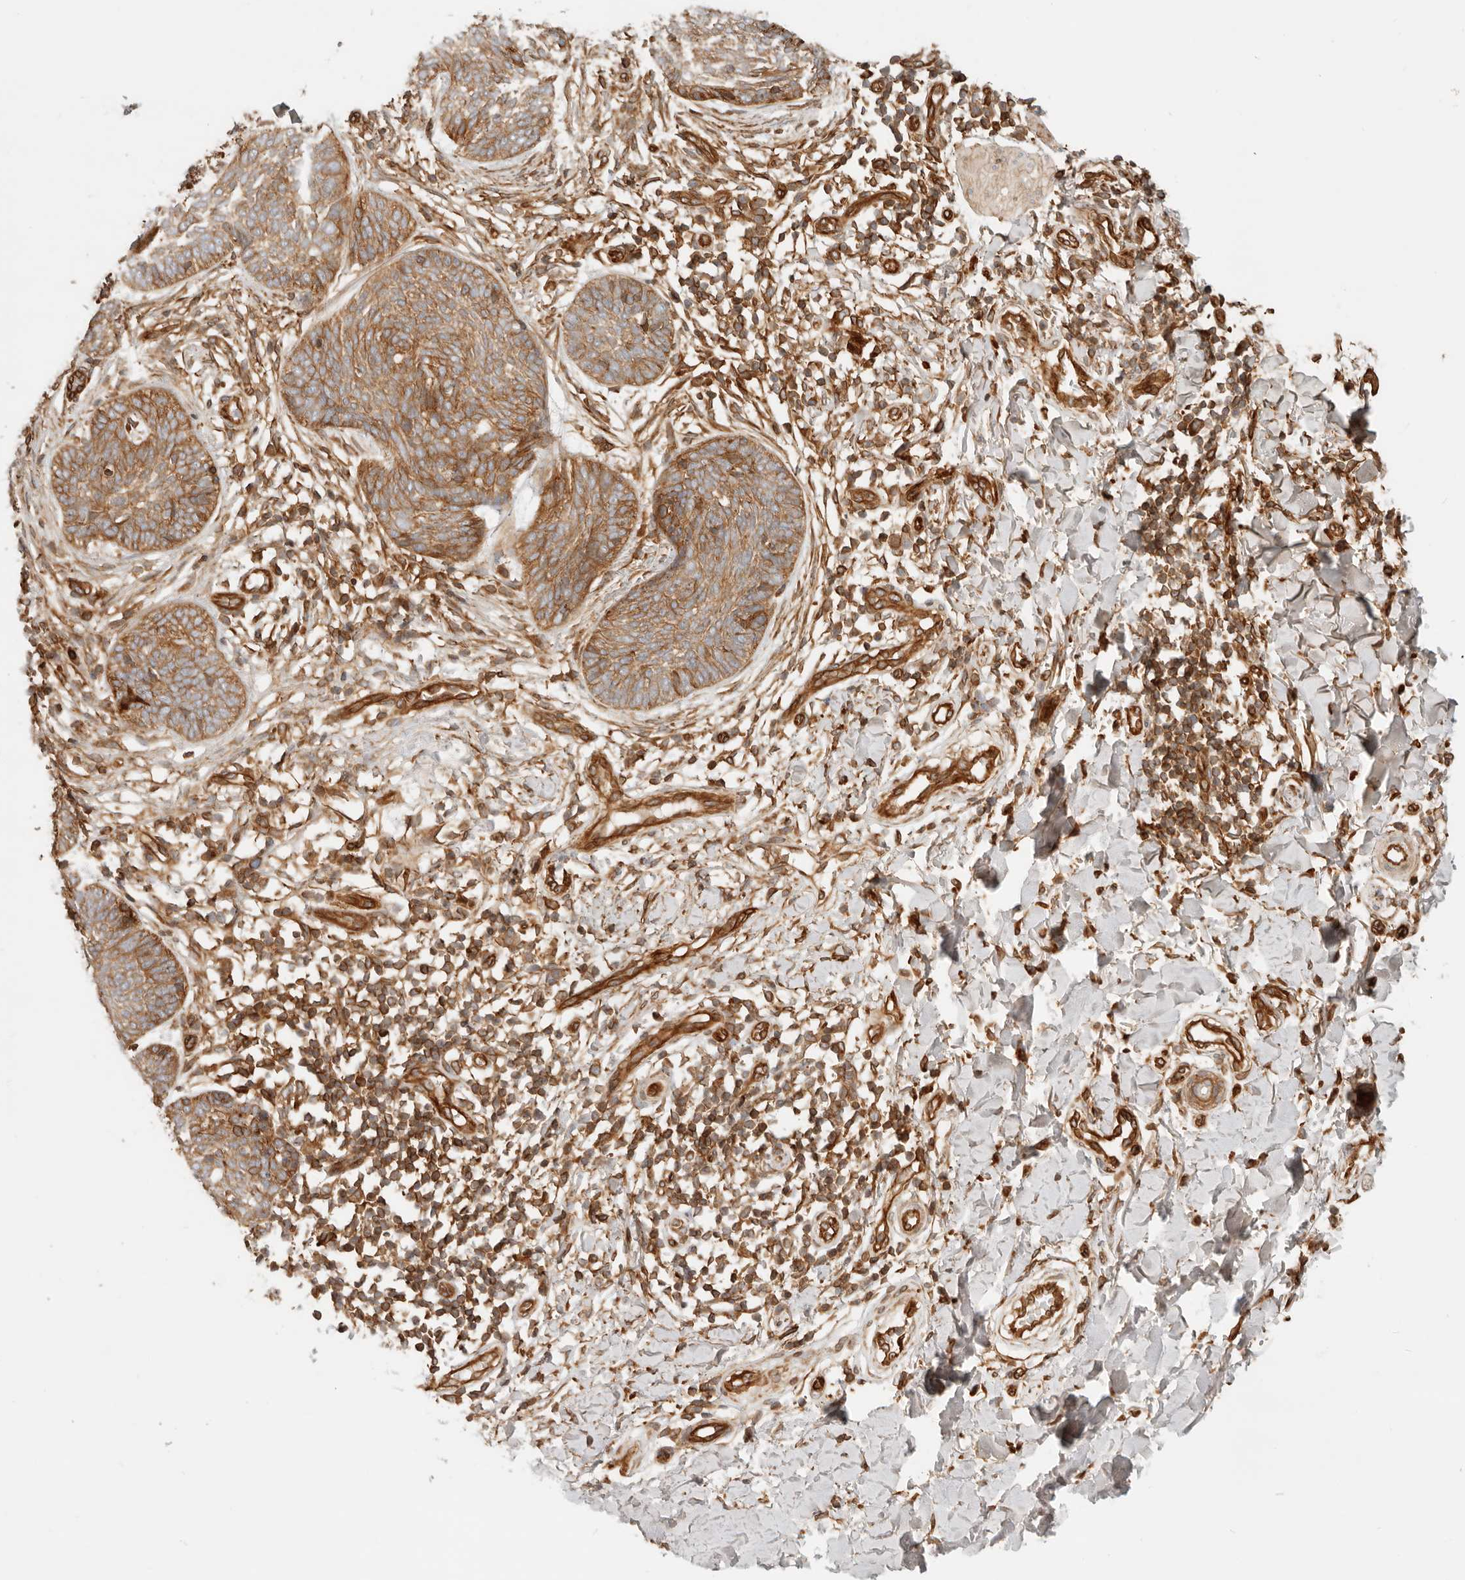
{"staining": {"intensity": "moderate", "quantity": ">75%", "location": "cytoplasmic/membranous"}, "tissue": "skin cancer", "cell_type": "Tumor cells", "image_type": "cancer", "snomed": [{"axis": "morphology", "description": "Basal cell carcinoma"}, {"axis": "topography", "description": "Skin"}], "caption": "Skin cancer was stained to show a protein in brown. There is medium levels of moderate cytoplasmic/membranous staining in approximately >75% of tumor cells.", "gene": "UFSP1", "patient": {"sex": "female", "age": 64}}